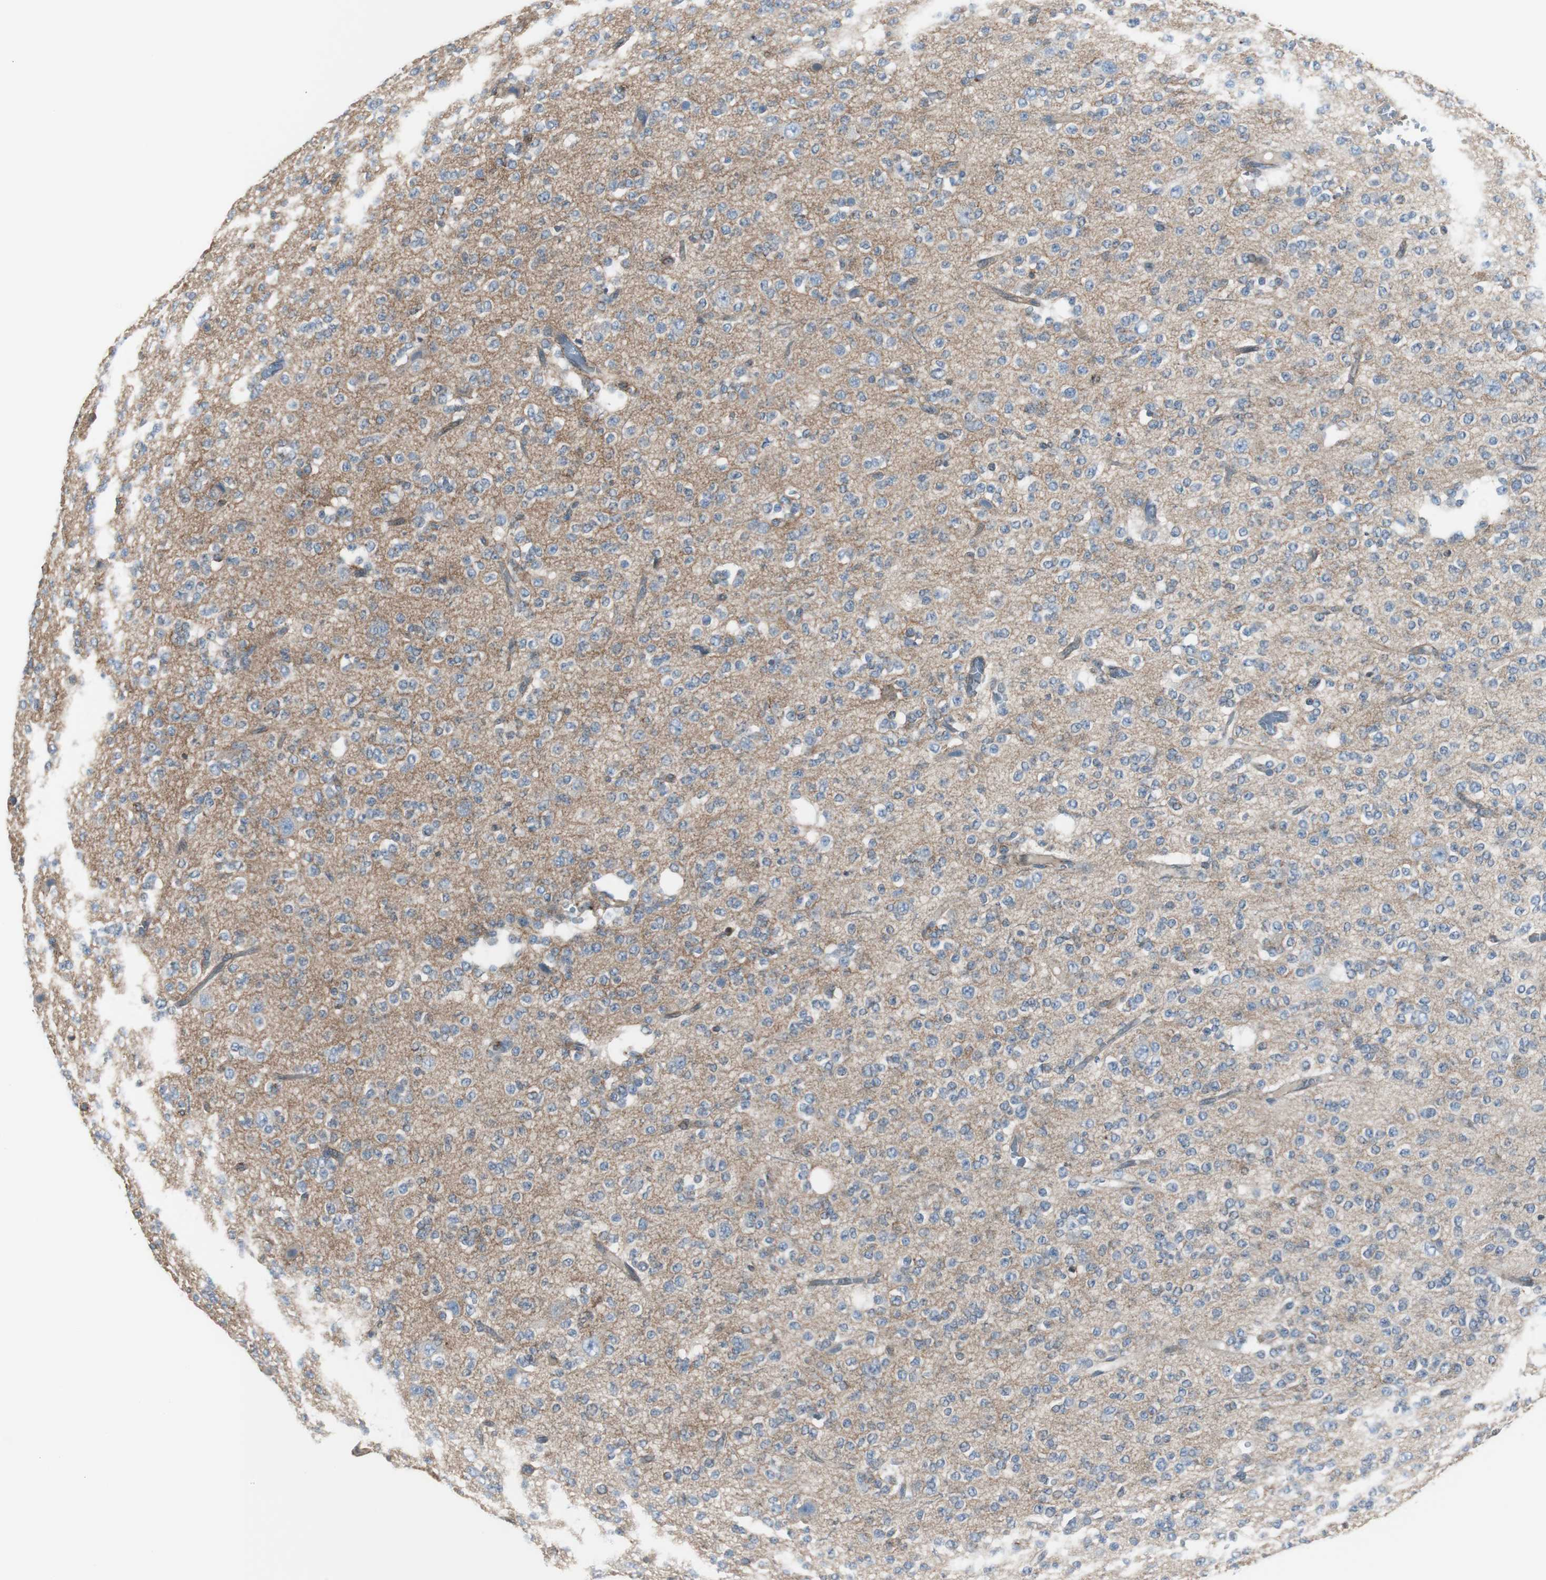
{"staining": {"intensity": "weak", "quantity": "<25%", "location": "cytoplasmic/membranous"}, "tissue": "glioma", "cell_type": "Tumor cells", "image_type": "cancer", "snomed": [{"axis": "morphology", "description": "Glioma, malignant, Low grade"}, {"axis": "topography", "description": "Brain"}], "caption": "High magnification brightfield microscopy of malignant low-grade glioma stained with DAB (brown) and counterstained with hematoxylin (blue): tumor cells show no significant staining.", "gene": "STXBP4", "patient": {"sex": "male", "age": 38}}